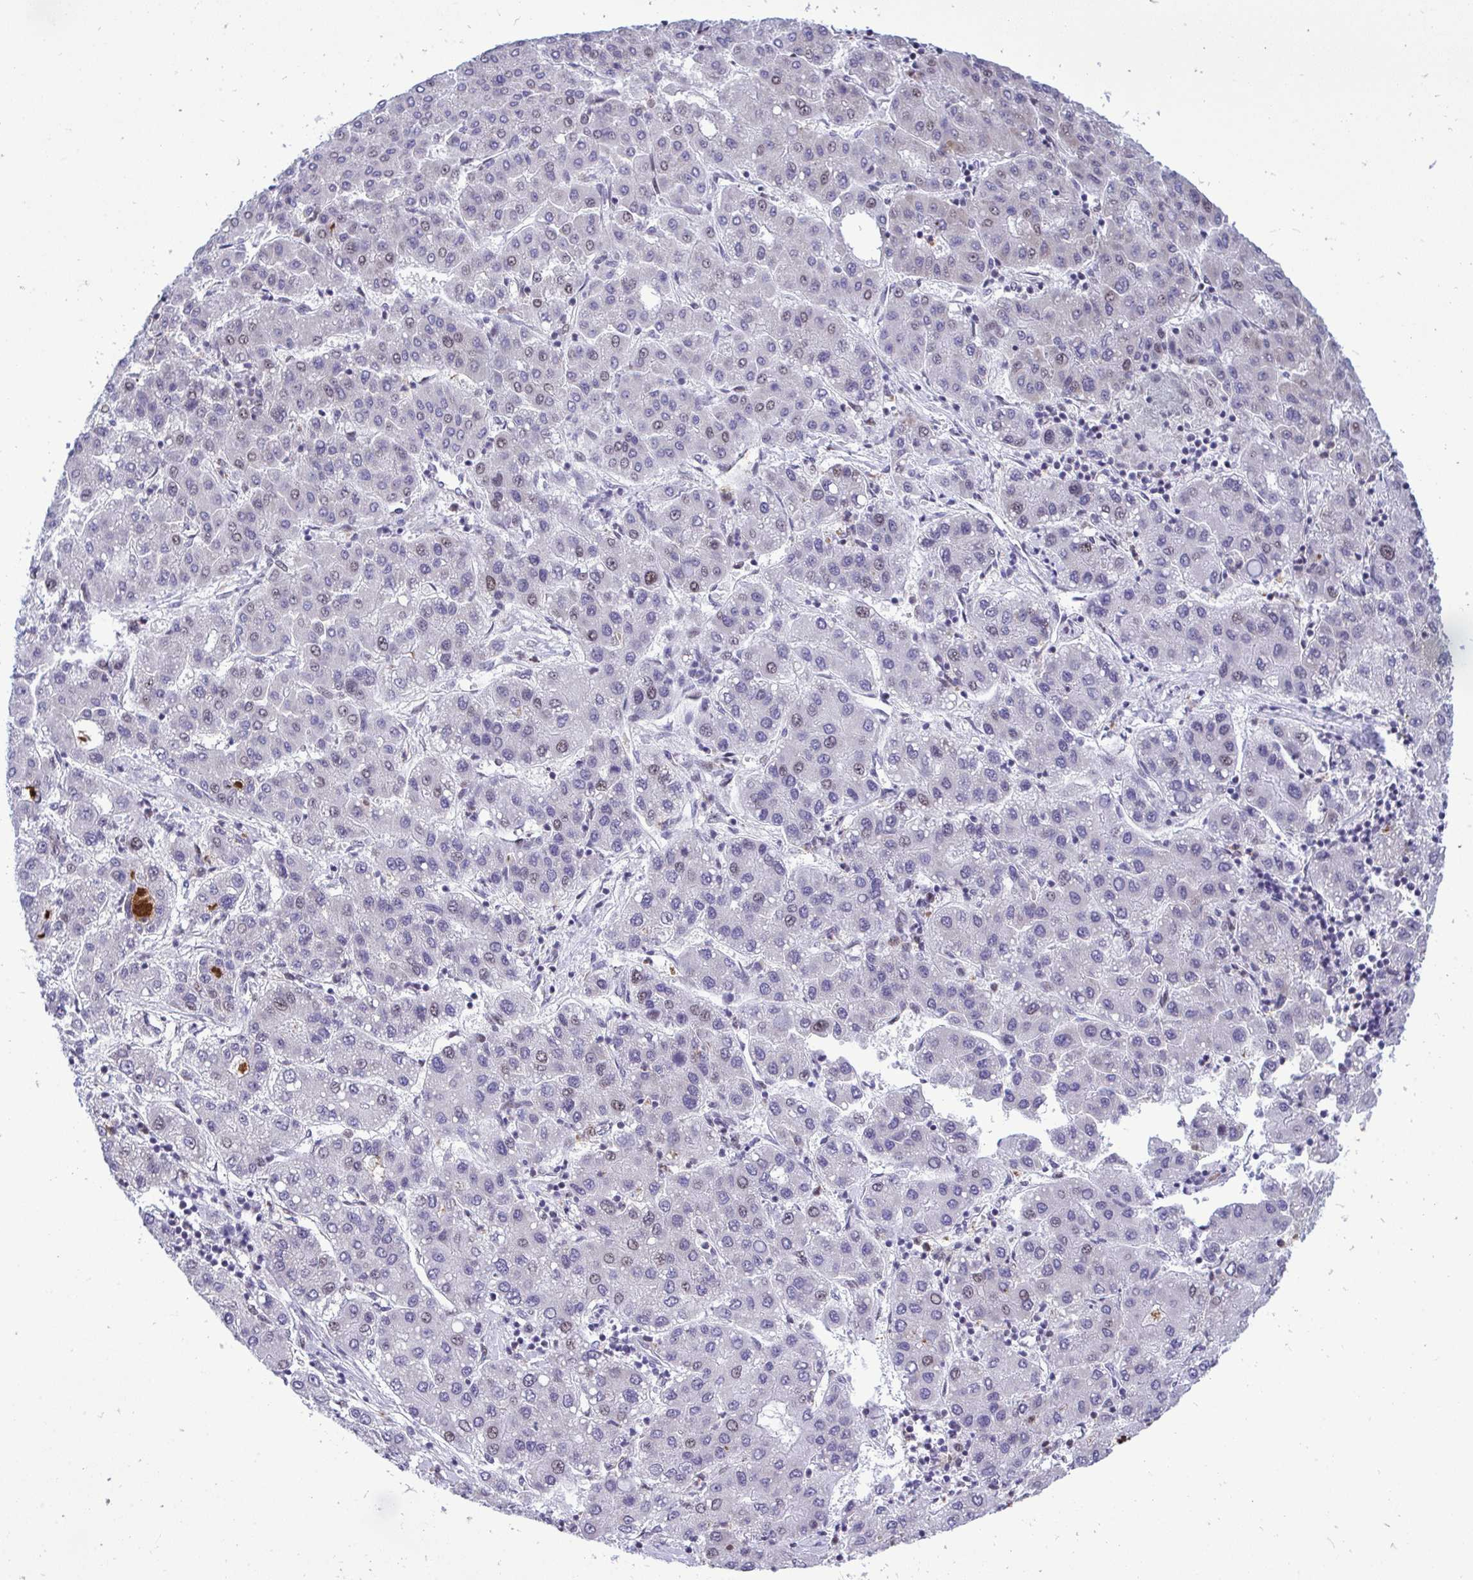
{"staining": {"intensity": "moderate", "quantity": "<25%", "location": "nuclear"}, "tissue": "liver cancer", "cell_type": "Tumor cells", "image_type": "cancer", "snomed": [{"axis": "morphology", "description": "Carcinoma, Hepatocellular, NOS"}, {"axis": "topography", "description": "Liver"}], "caption": "A brown stain highlights moderate nuclear expression of a protein in human hepatocellular carcinoma (liver) tumor cells. The staining was performed using DAB, with brown indicating positive protein expression. Nuclei are stained blue with hematoxylin.", "gene": "C1QL2", "patient": {"sex": "male", "age": 65}}